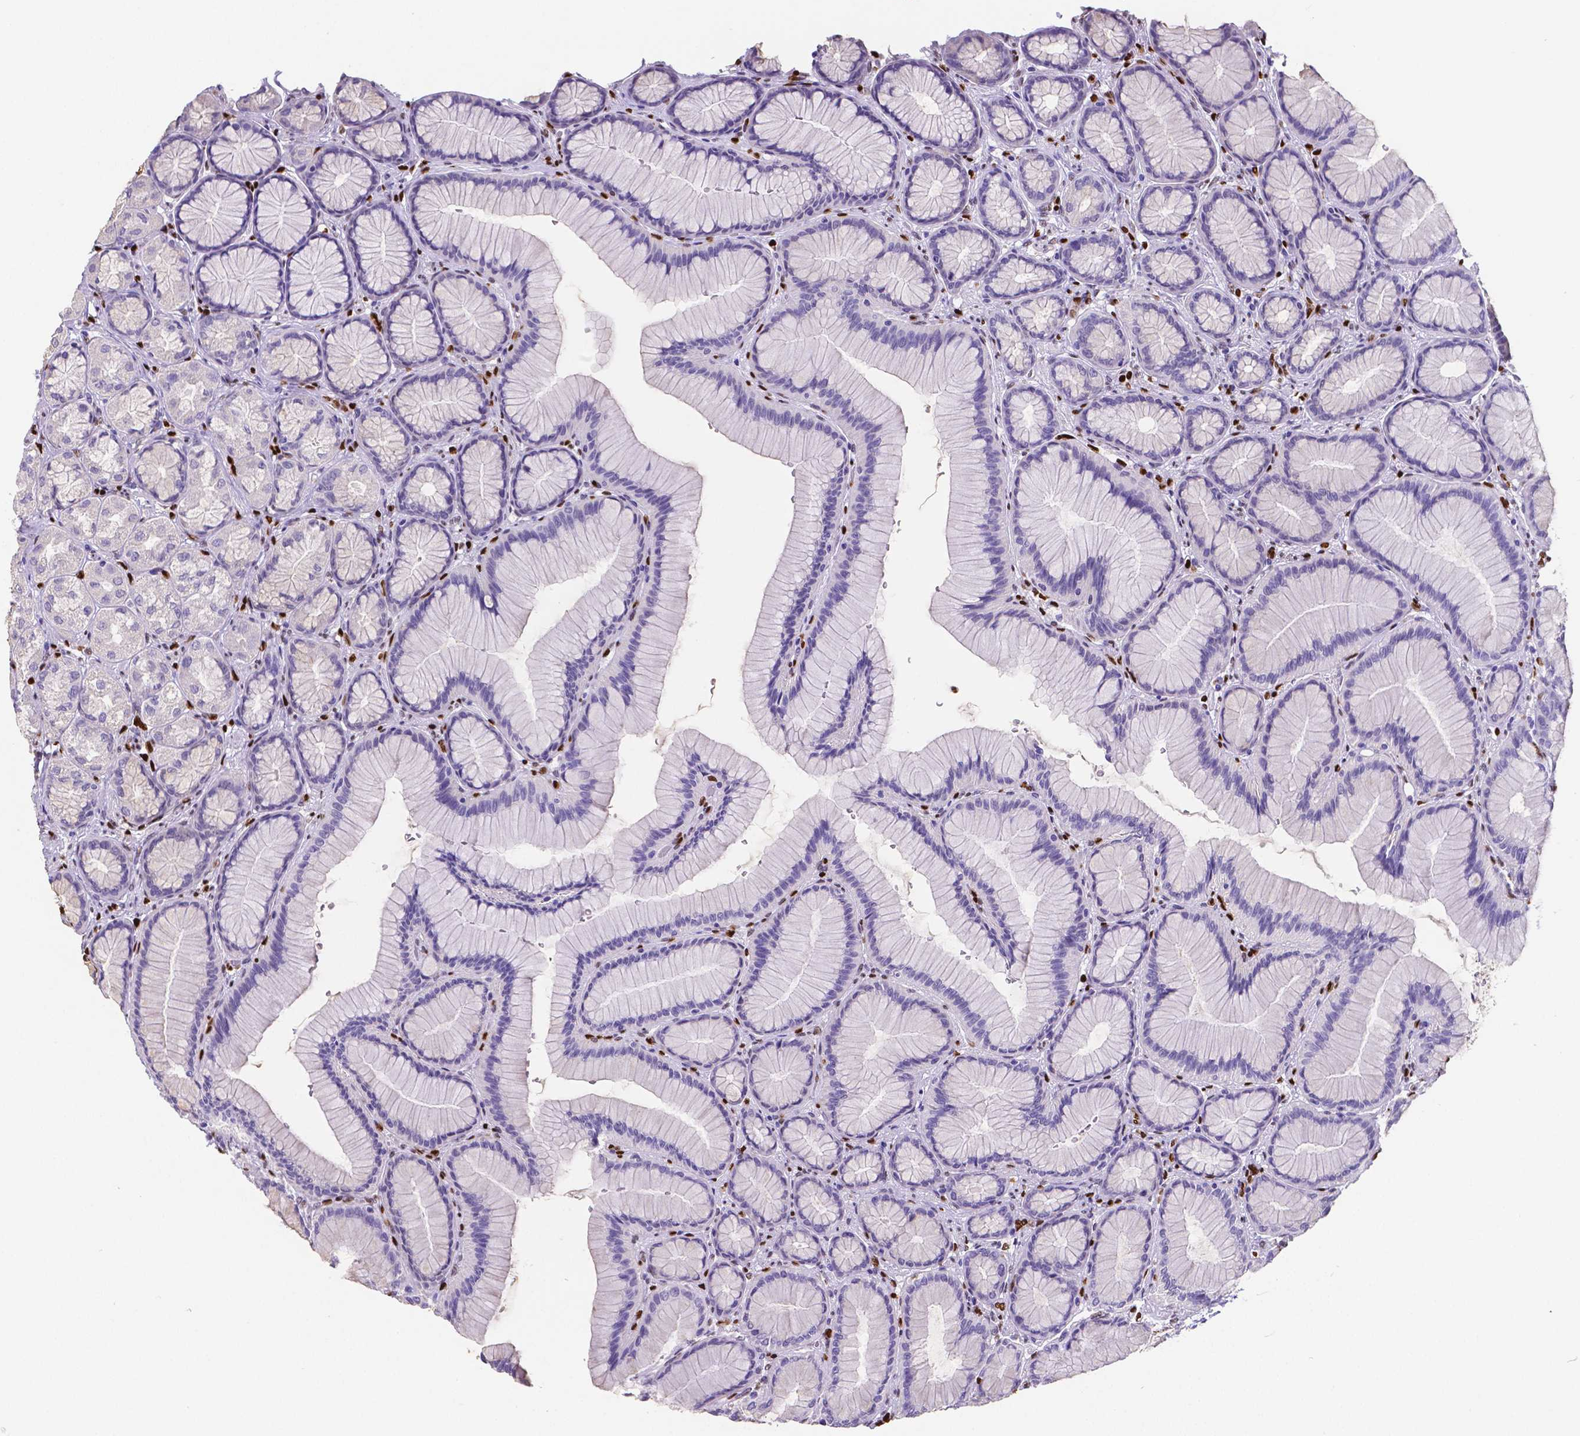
{"staining": {"intensity": "negative", "quantity": "none", "location": "none"}, "tissue": "stomach", "cell_type": "Glandular cells", "image_type": "normal", "snomed": [{"axis": "morphology", "description": "Normal tissue, NOS"}, {"axis": "morphology", "description": "Adenocarcinoma, NOS"}, {"axis": "morphology", "description": "Adenocarcinoma, High grade"}, {"axis": "topography", "description": "Stomach, upper"}, {"axis": "topography", "description": "Stomach"}], "caption": "Immunohistochemistry histopathology image of unremarkable stomach: human stomach stained with DAB displays no significant protein staining in glandular cells. The staining is performed using DAB brown chromogen with nuclei counter-stained in using hematoxylin.", "gene": "MEF2C", "patient": {"sex": "female", "age": 65}}